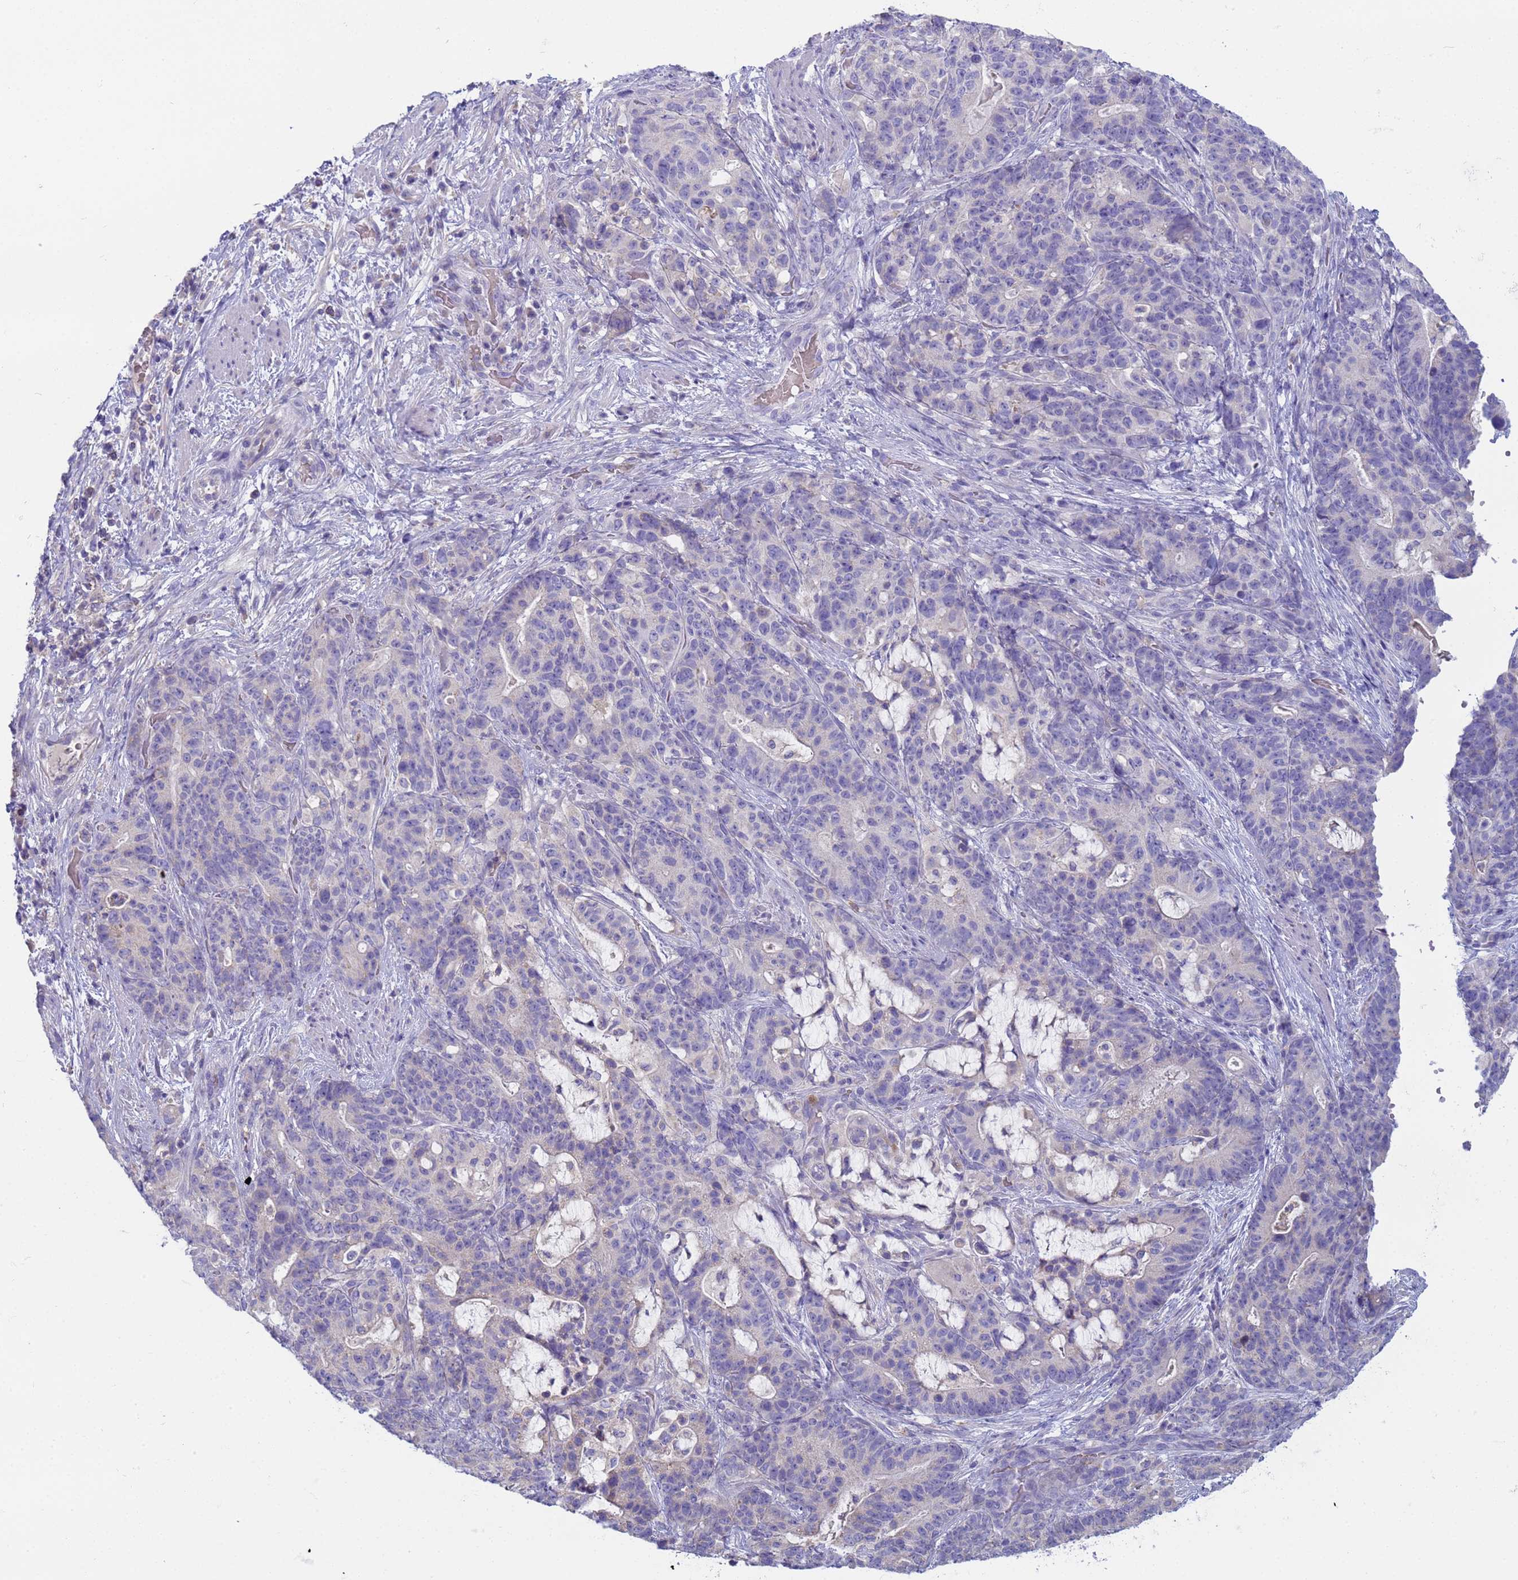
{"staining": {"intensity": "negative", "quantity": "none", "location": "none"}, "tissue": "stomach cancer", "cell_type": "Tumor cells", "image_type": "cancer", "snomed": [{"axis": "morphology", "description": "Normal tissue, NOS"}, {"axis": "morphology", "description": "Adenocarcinoma, NOS"}, {"axis": "topography", "description": "Stomach"}], "caption": "Adenocarcinoma (stomach) was stained to show a protein in brown. There is no significant staining in tumor cells.", "gene": "CR1", "patient": {"sex": "female", "age": 64}}